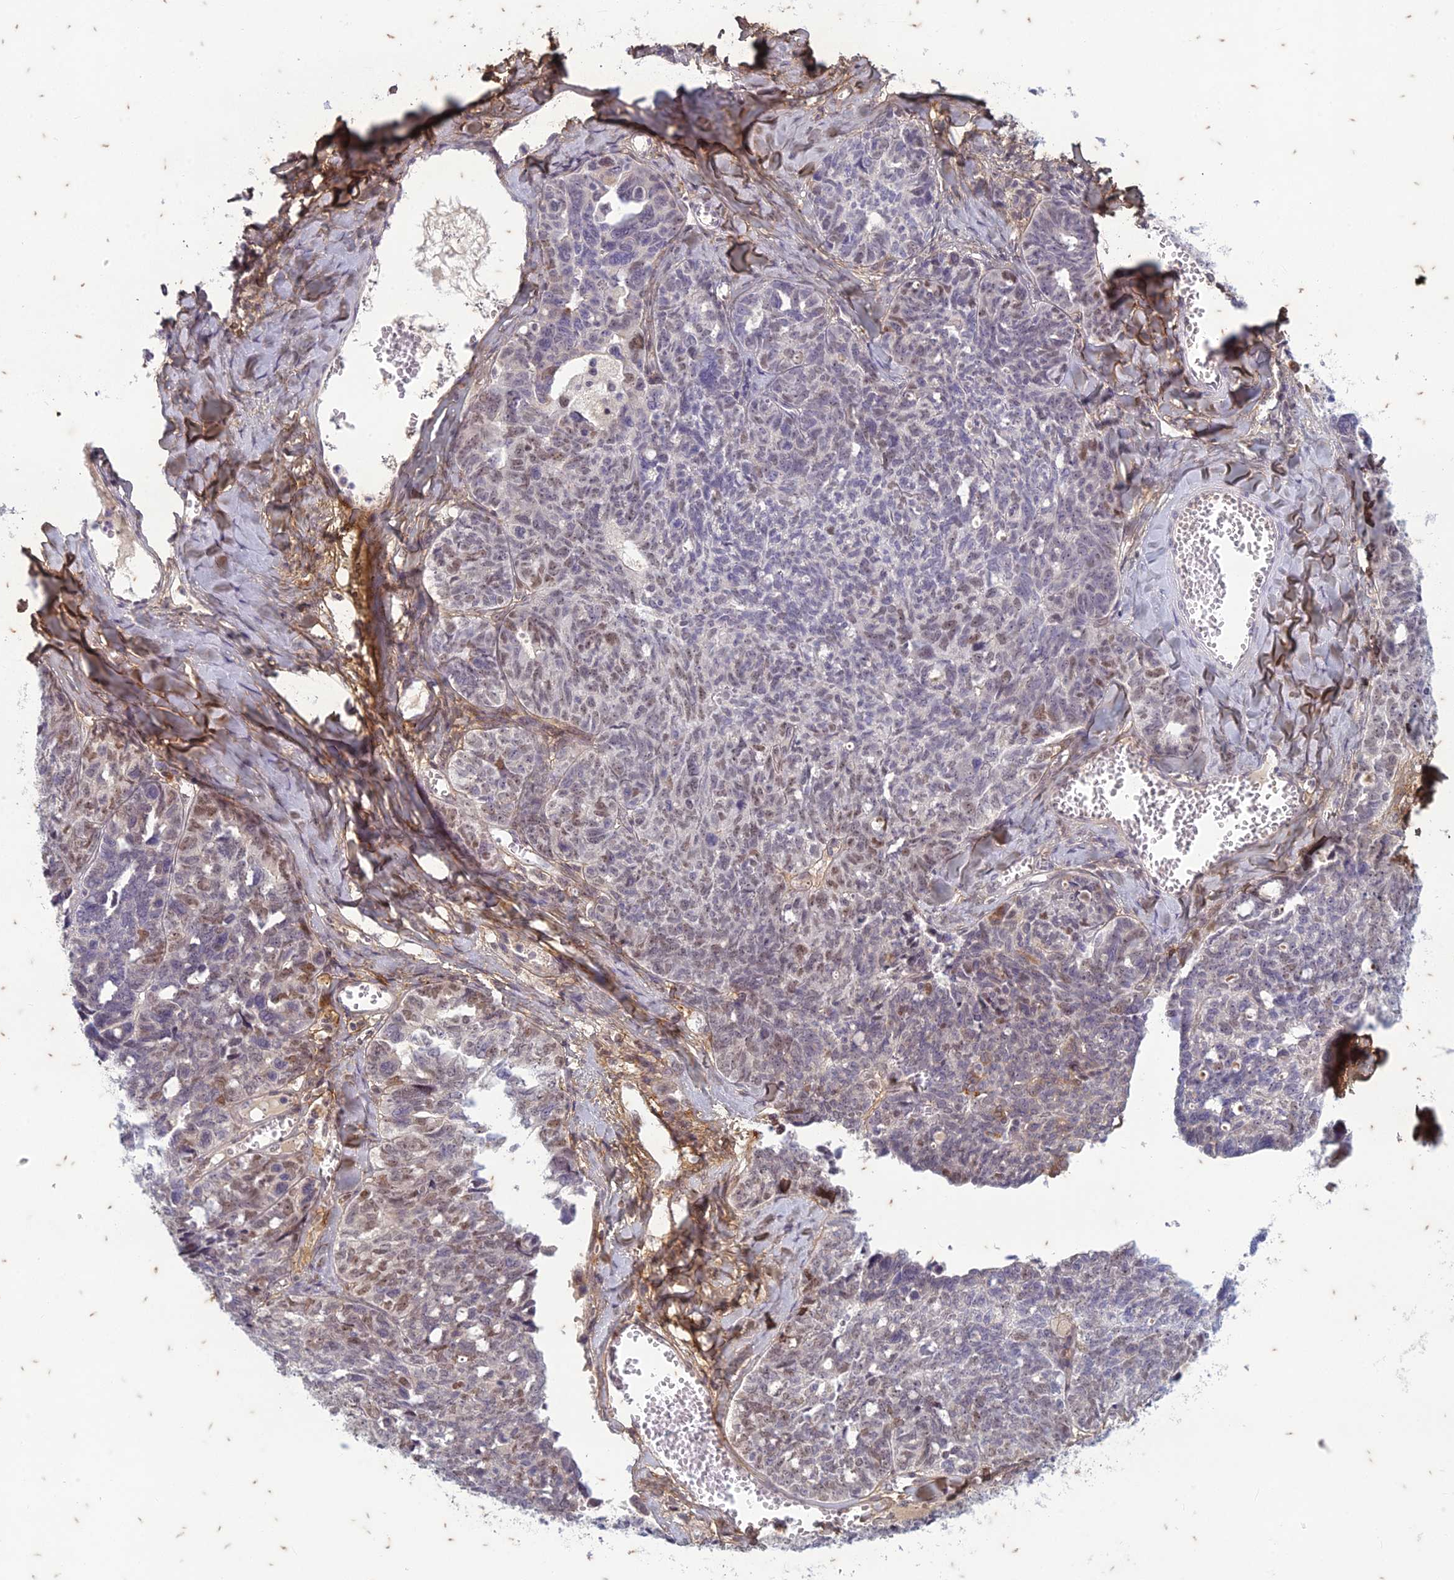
{"staining": {"intensity": "weak", "quantity": "25%-75%", "location": "nuclear"}, "tissue": "ovarian cancer", "cell_type": "Tumor cells", "image_type": "cancer", "snomed": [{"axis": "morphology", "description": "Cystadenocarcinoma, serous, NOS"}, {"axis": "topography", "description": "Ovary"}], "caption": "Protein expression analysis of human serous cystadenocarcinoma (ovarian) reveals weak nuclear staining in about 25%-75% of tumor cells.", "gene": "PABPN1L", "patient": {"sex": "female", "age": 79}}